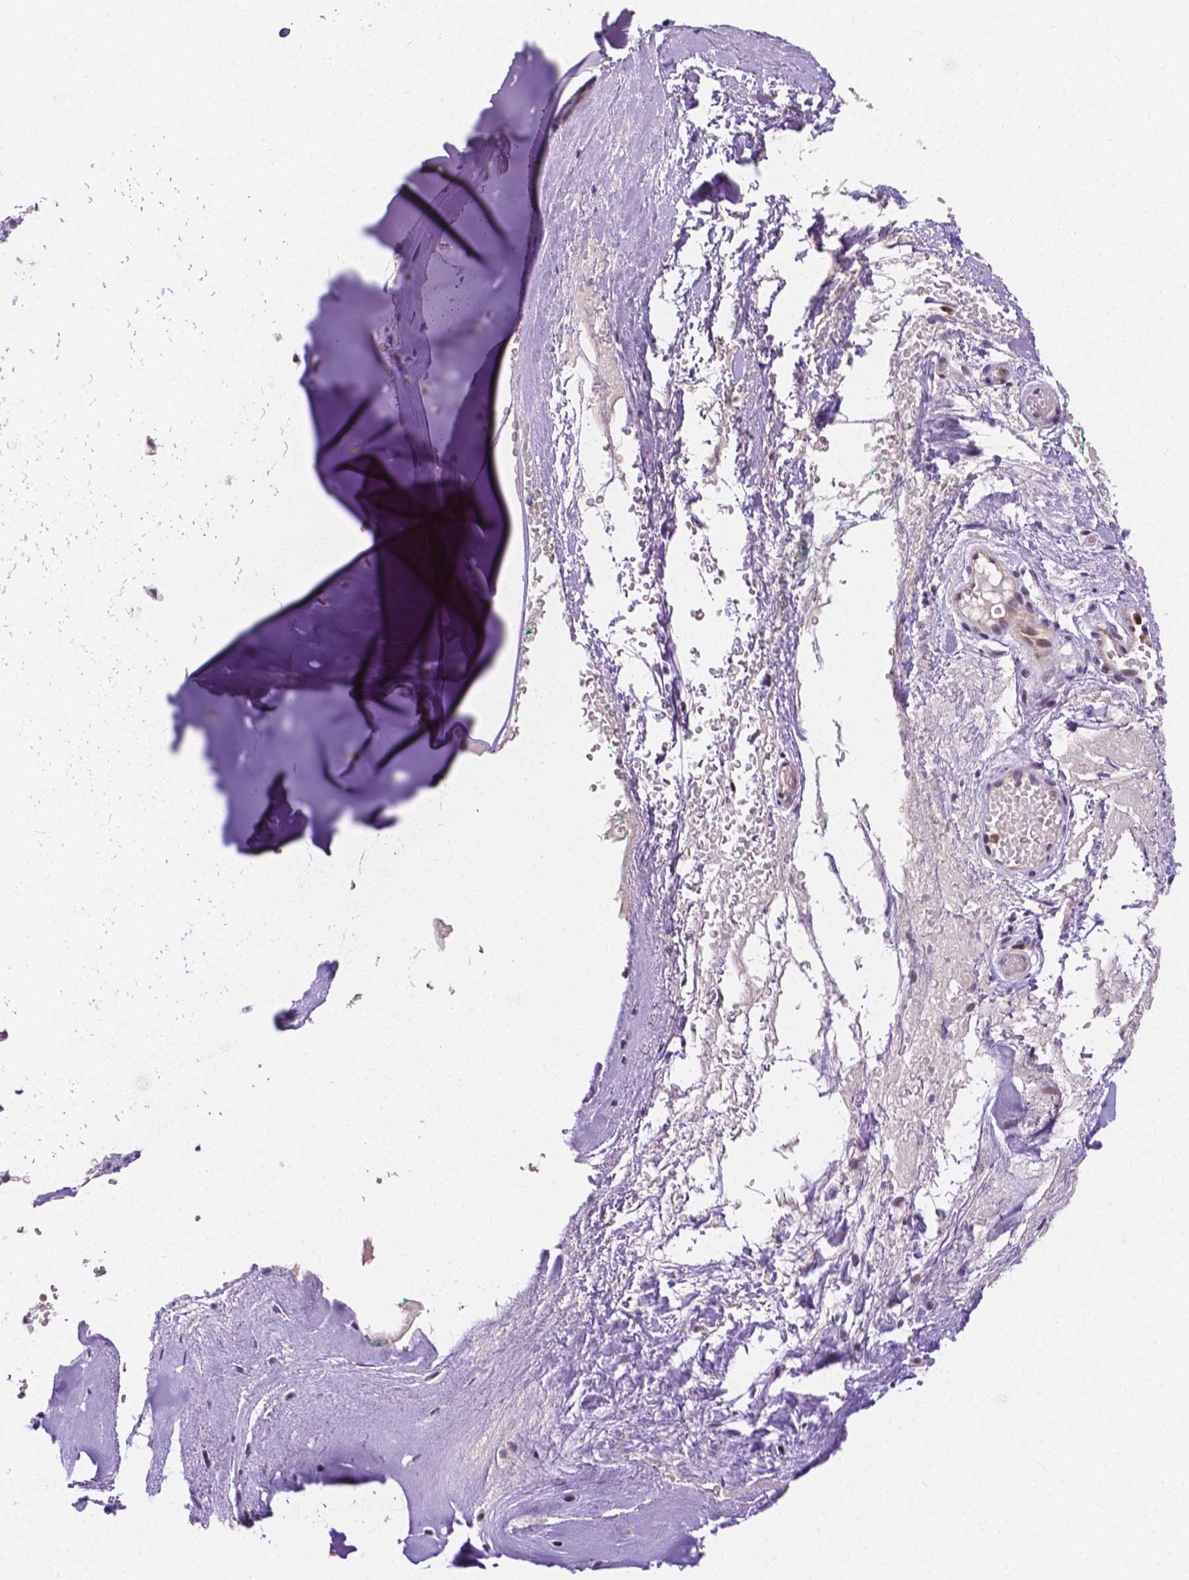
{"staining": {"intensity": "weak", "quantity": ">75%", "location": "cytoplasmic/membranous"}, "tissue": "soft tissue", "cell_type": "Chondrocytes", "image_type": "normal", "snomed": [{"axis": "morphology", "description": "Normal tissue, NOS"}, {"axis": "morphology", "description": "Basal cell carcinoma"}, {"axis": "topography", "description": "Cartilage tissue"}, {"axis": "topography", "description": "Nasopharynx"}, {"axis": "topography", "description": "Oral tissue"}], "caption": "Soft tissue stained with DAB (3,3'-diaminobenzidine) immunohistochemistry shows low levels of weak cytoplasmic/membranous staining in about >75% of chondrocytes. (brown staining indicates protein expression, while blue staining denotes nuclei).", "gene": "ZNRD2", "patient": {"sex": "female", "age": 77}}